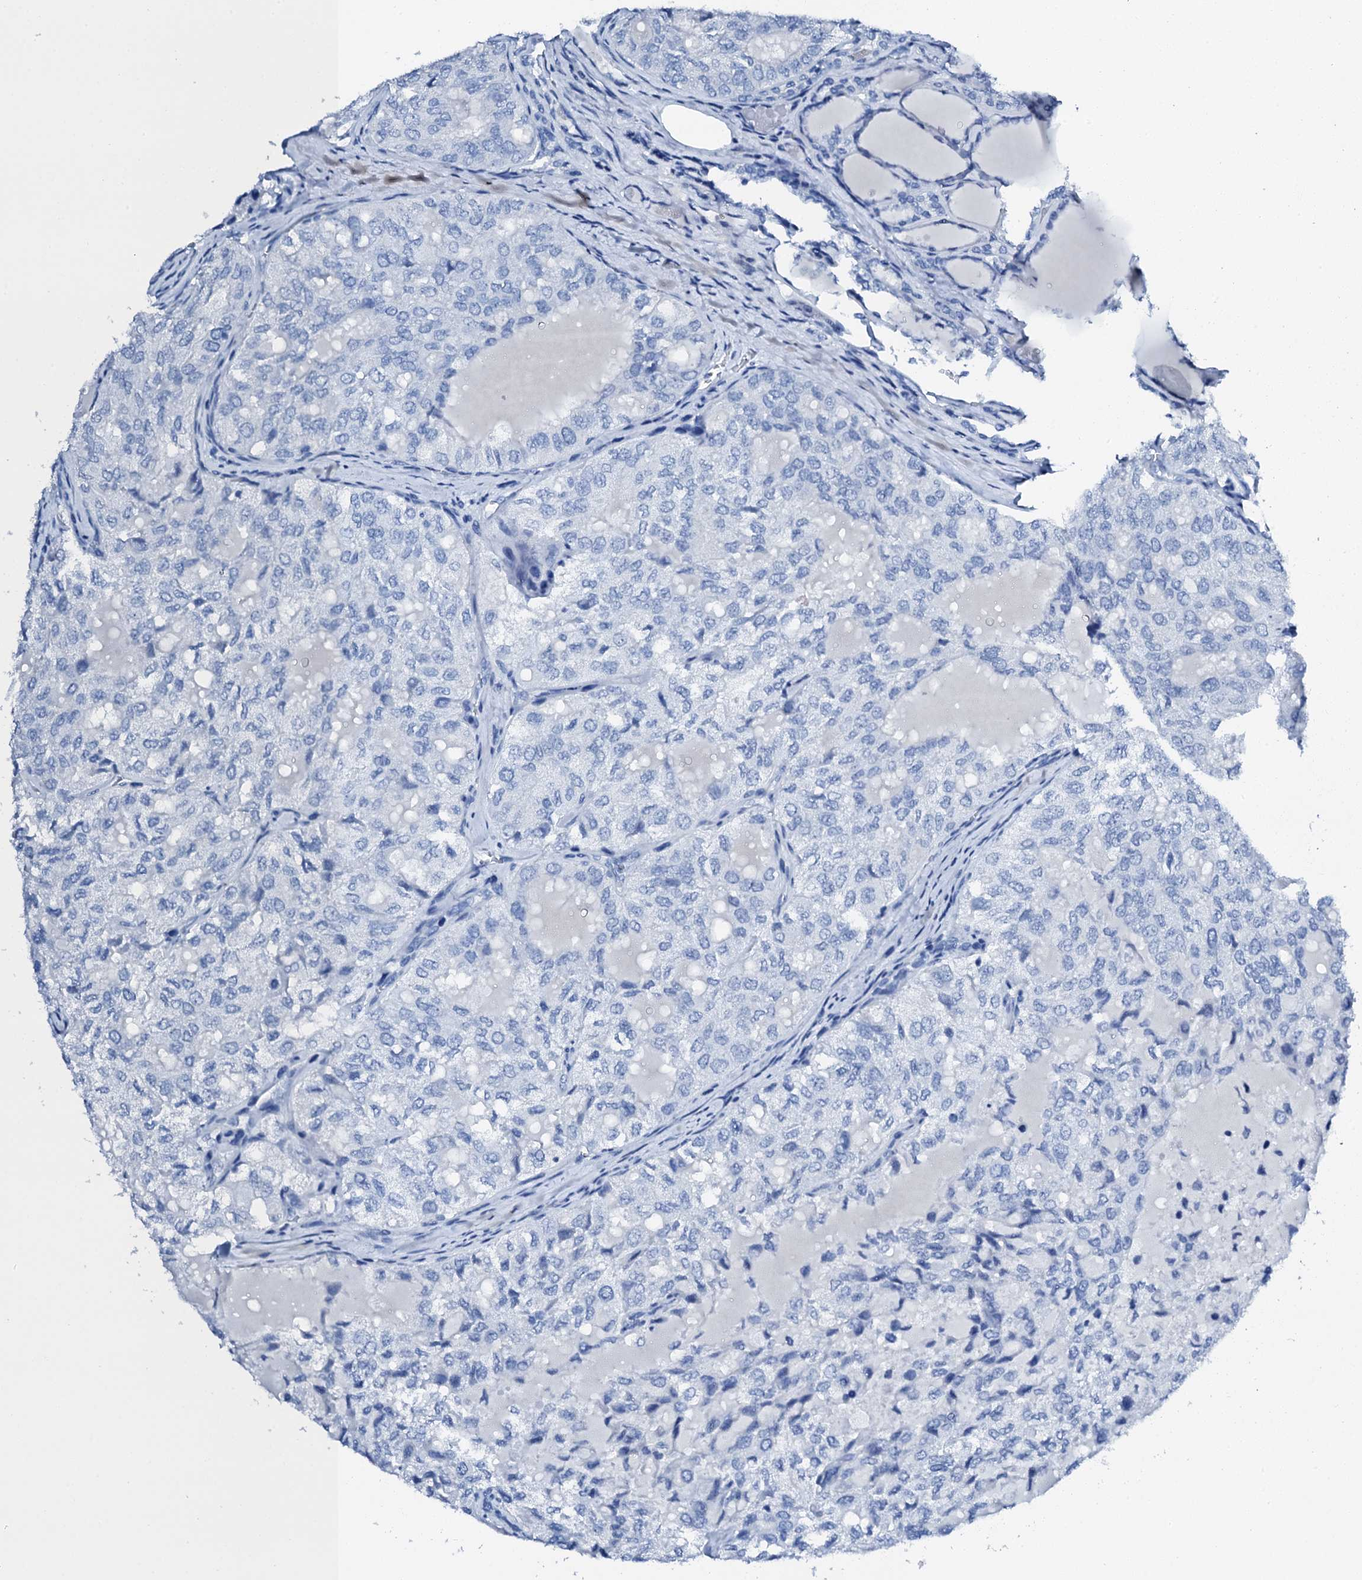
{"staining": {"intensity": "negative", "quantity": "none", "location": "none"}, "tissue": "thyroid cancer", "cell_type": "Tumor cells", "image_type": "cancer", "snomed": [{"axis": "morphology", "description": "Follicular adenoma carcinoma, NOS"}, {"axis": "topography", "description": "Thyroid gland"}], "caption": "A micrograph of human thyroid cancer is negative for staining in tumor cells.", "gene": "PTH", "patient": {"sex": "male", "age": 75}}